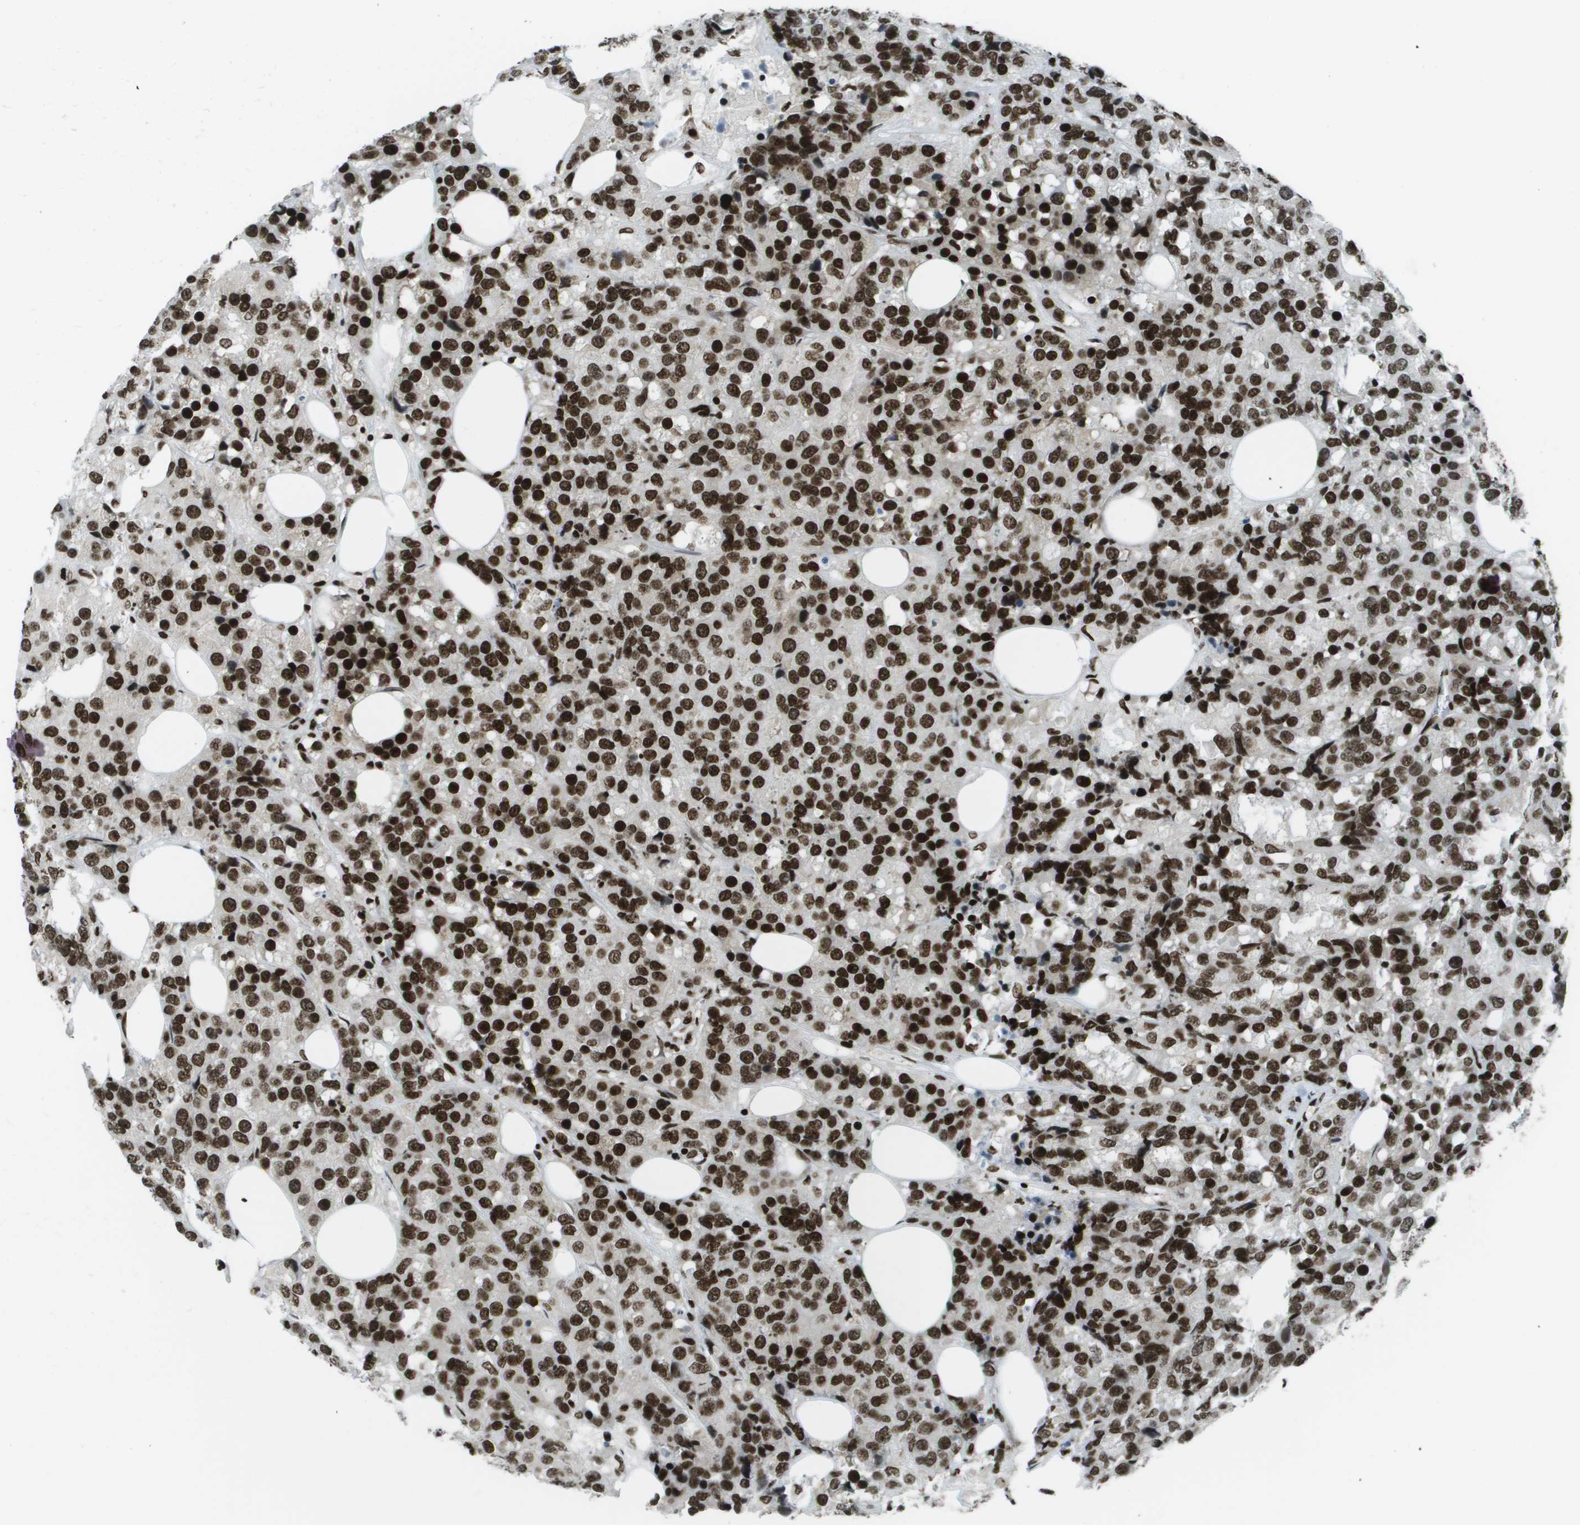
{"staining": {"intensity": "strong", "quantity": ">75%", "location": "nuclear"}, "tissue": "breast cancer", "cell_type": "Tumor cells", "image_type": "cancer", "snomed": [{"axis": "morphology", "description": "Lobular carcinoma"}, {"axis": "topography", "description": "Breast"}], "caption": "Strong nuclear positivity is identified in approximately >75% of tumor cells in breast cancer.", "gene": "GLYR1", "patient": {"sex": "female", "age": 59}}